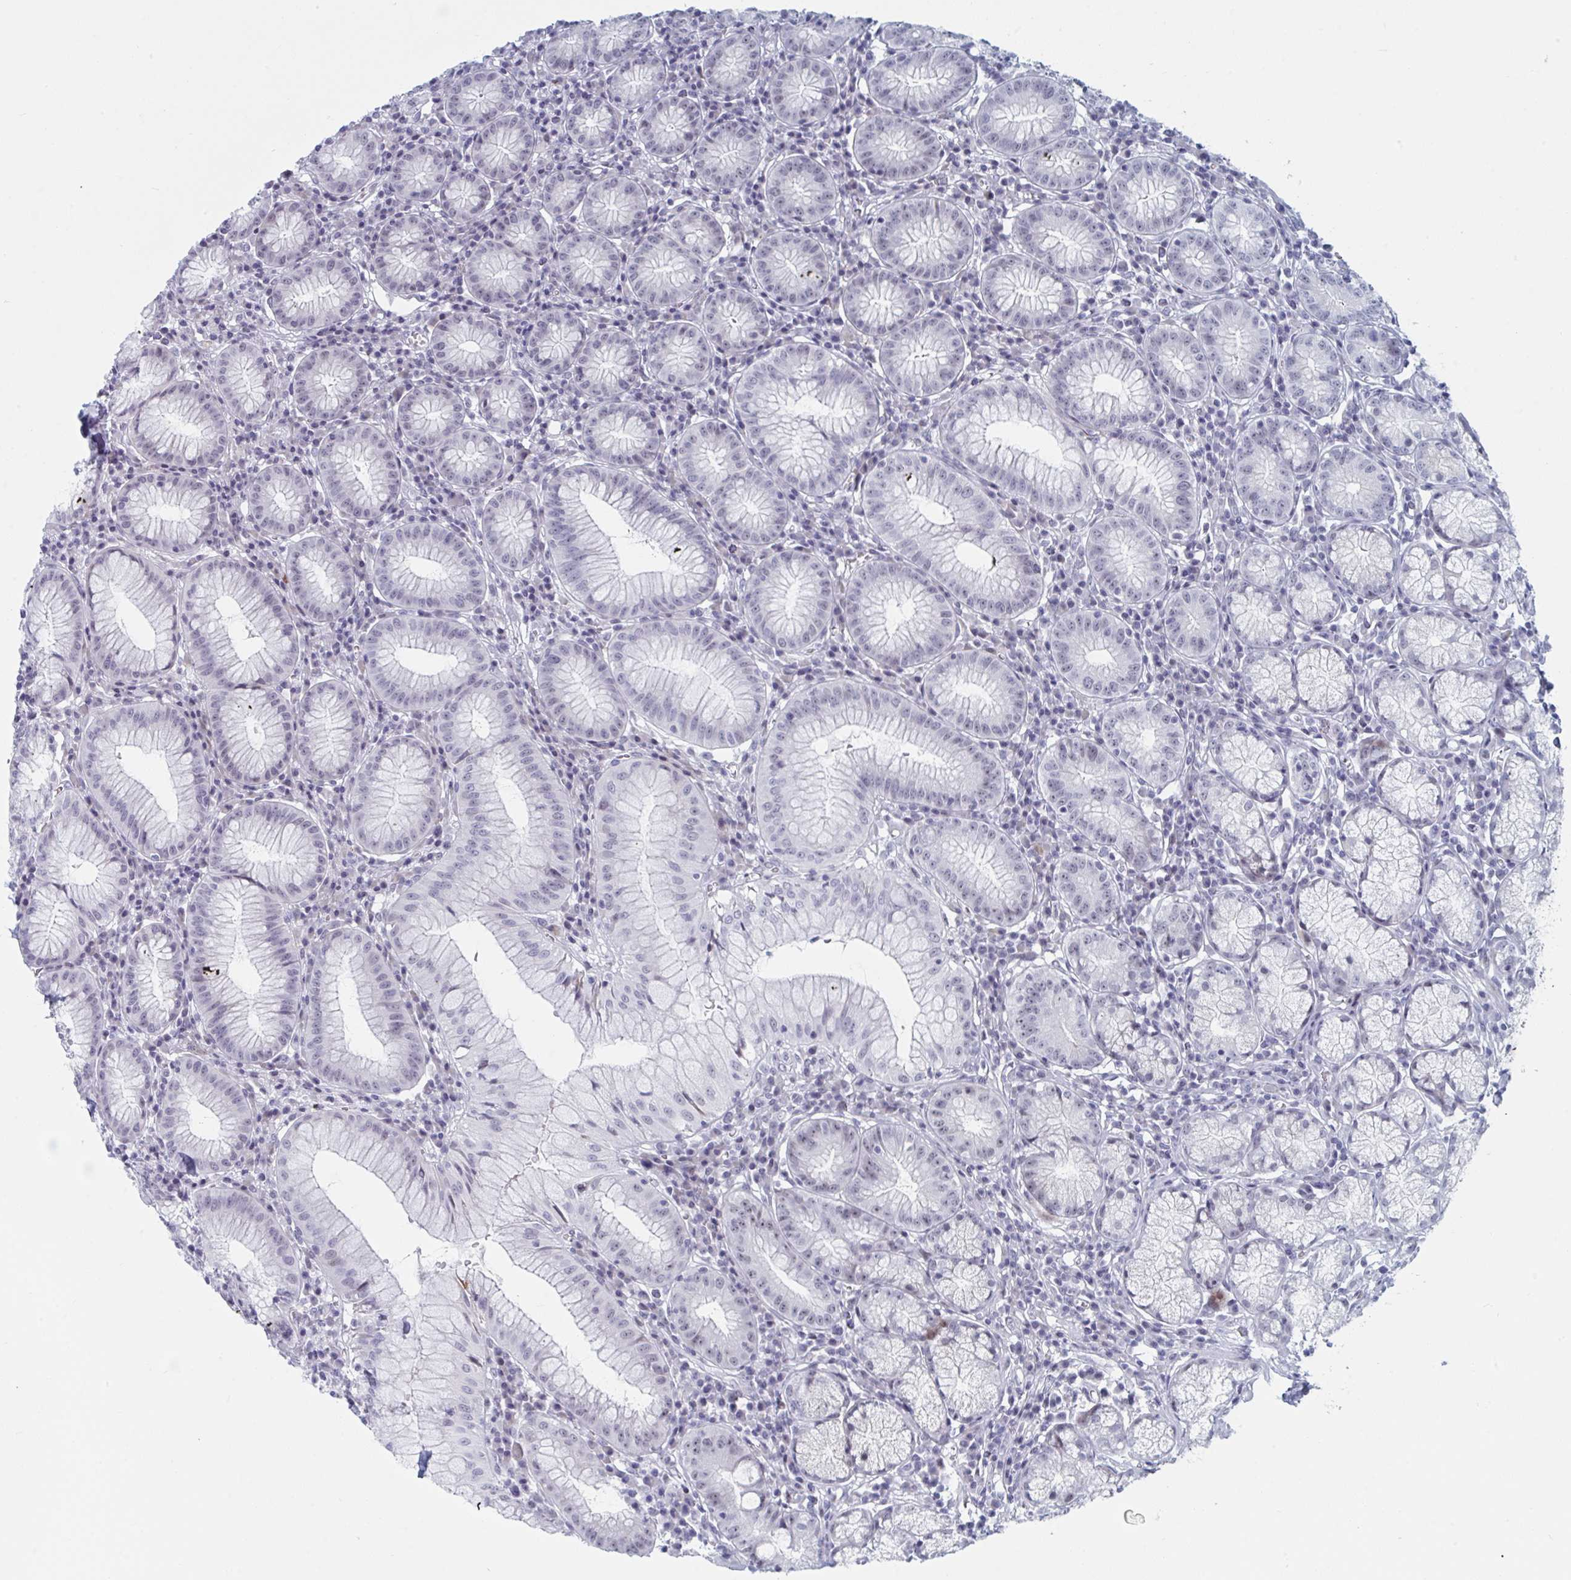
{"staining": {"intensity": "weak", "quantity": "25%-75%", "location": "nuclear"}, "tissue": "stomach", "cell_type": "Glandular cells", "image_type": "normal", "snomed": [{"axis": "morphology", "description": "Normal tissue, NOS"}, {"axis": "topography", "description": "Stomach"}], "caption": "Immunohistochemistry staining of unremarkable stomach, which shows low levels of weak nuclear positivity in about 25%-75% of glandular cells indicating weak nuclear protein expression. The staining was performed using DAB (brown) for protein detection and nuclei were counterstained in hematoxylin (blue).", "gene": "NR1H2", "patient": {"sex": "male", "age": 55}}